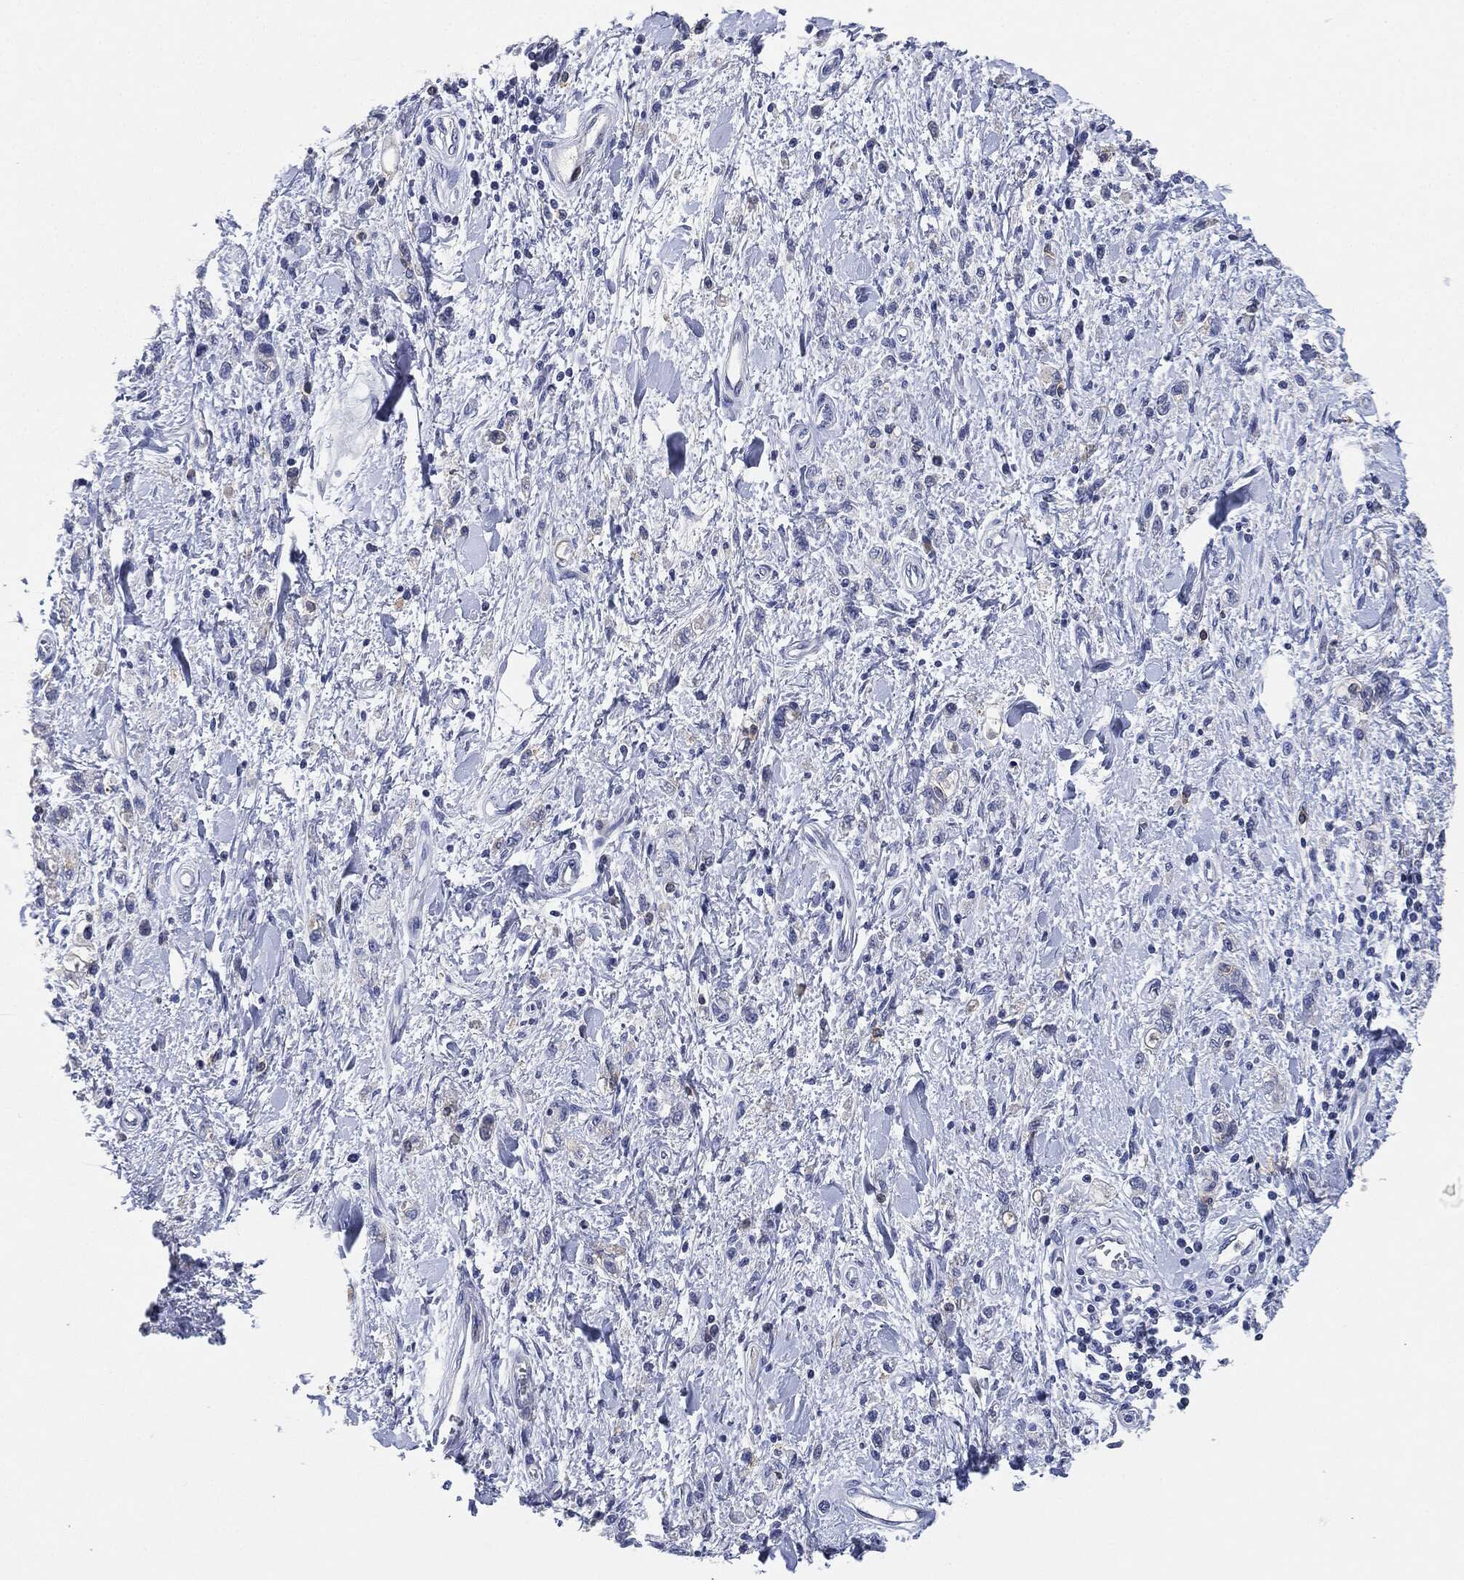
{"staining": {"intensity": "negative", "quantity": "none", "location": "none"}, "tissue": "stomach cancer", "cell_type": "Tumor cells", "image_type": "cancer", "snomed": [{"axis": "morphology", "description": "Adenocarcinoma, NOS"}, {"axis": "topography", "description": "Stomach"}], "caption": "Immunohistochemistry micrograph of human stomach adenocarcinoma stained for a protein (brown), which displays no staining in tumor cells.", "gene": "NTRK1", "patient": {"sex": "male", "age": 77}}